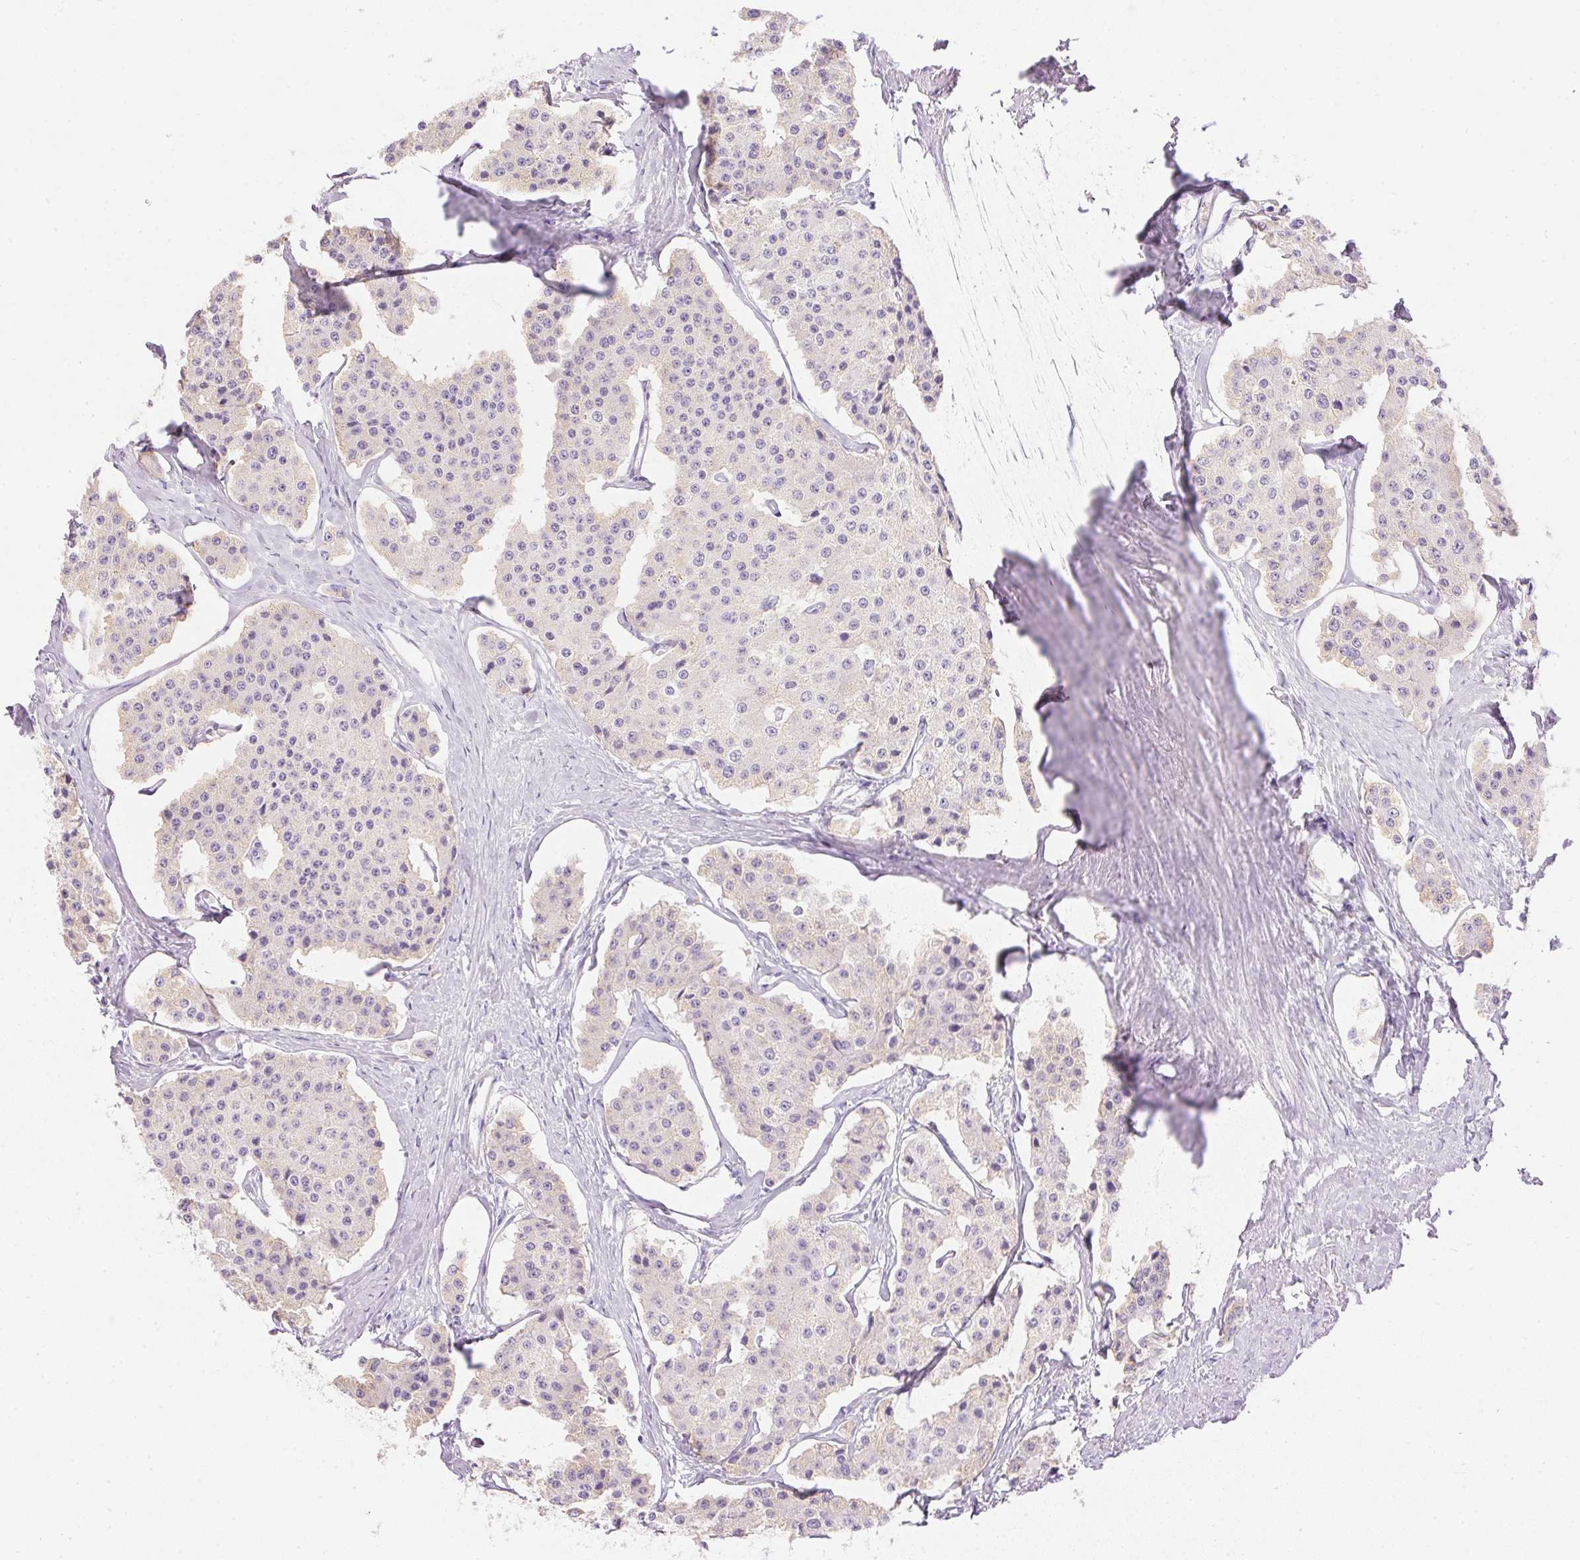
{"staining": {"intensity": "negative", "quantity": "none", "location": "none"}, "tissue": "carcinoid", "cell_type": "Tumor cells", "image_type": "cancer", "snomed": [{"axis": "morphology", "description": "Carcinoid, malignant, NOS"}, {"axis": "topography", "description": "Small intestine"}], "caption": "A high-resolution histopathology image shows immunohistochemistry staining of malignant carcinoid, which shows no significant positivity in tumor cells.", "gene": "ATP6V1G3", "patient": {"sex": "female", "age": 65}}